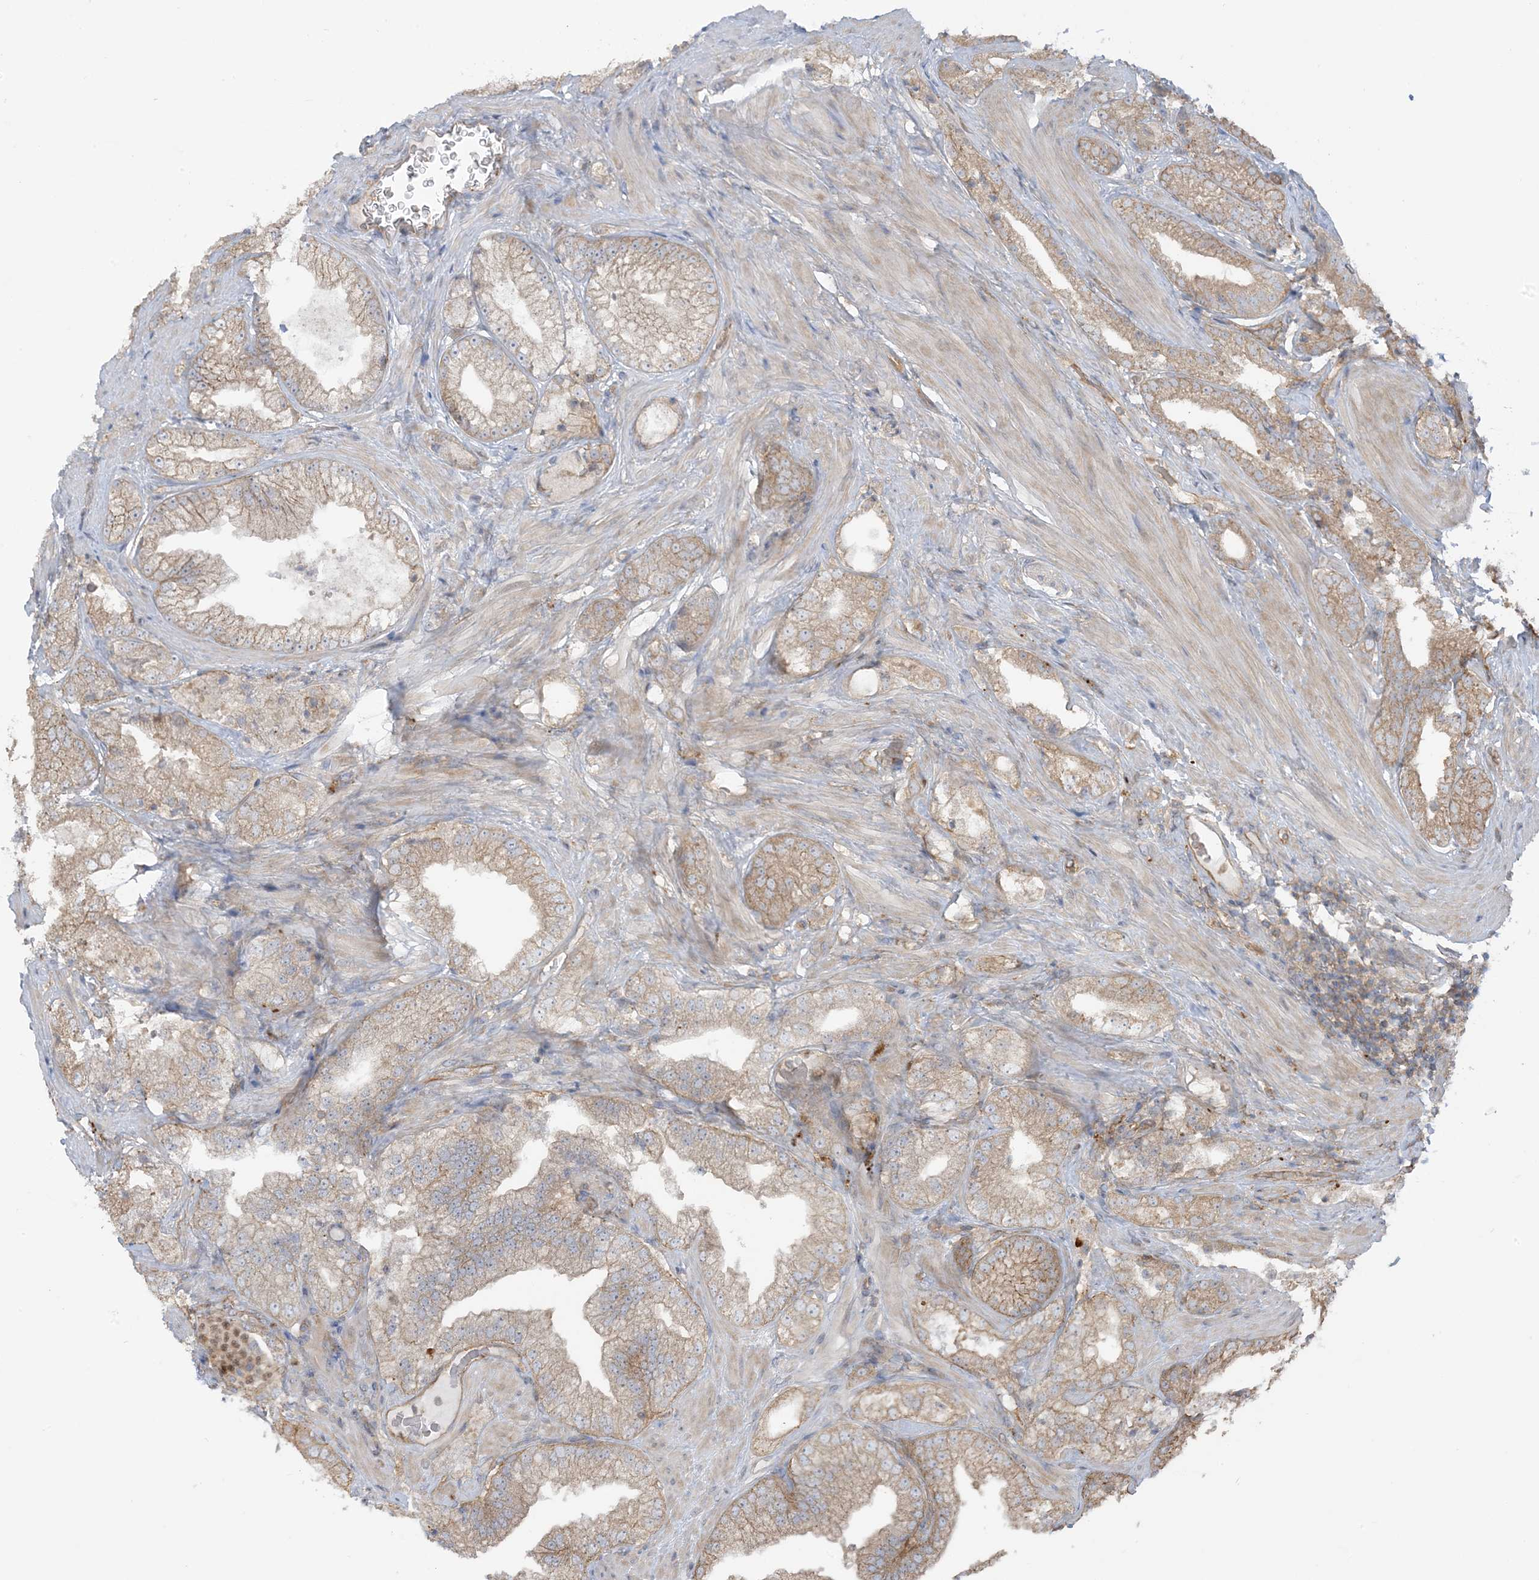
{"staining": {"intensity": "weak", "quantity": "25%-75%", "location": "cytoplasmic/membranous"}, "tissue": "prostate cancer", "cell_type": "Tumor cells", "image_type": "cancer", "snomed": [{"axis": "morphology", "description": "Adenocarcinoma, High grade"}, {"axis": "topography", "description": "Prostate"}], "caption": "Immunohistochemistry (IHC) of prostate adenocarcinoma (high-grade) displays low levels of weak cytoplasmic/membranous expression in about 25%-75% of tumor cells.", "gene": "ICMT", "patient": {"sex": "male", "age": 58}}